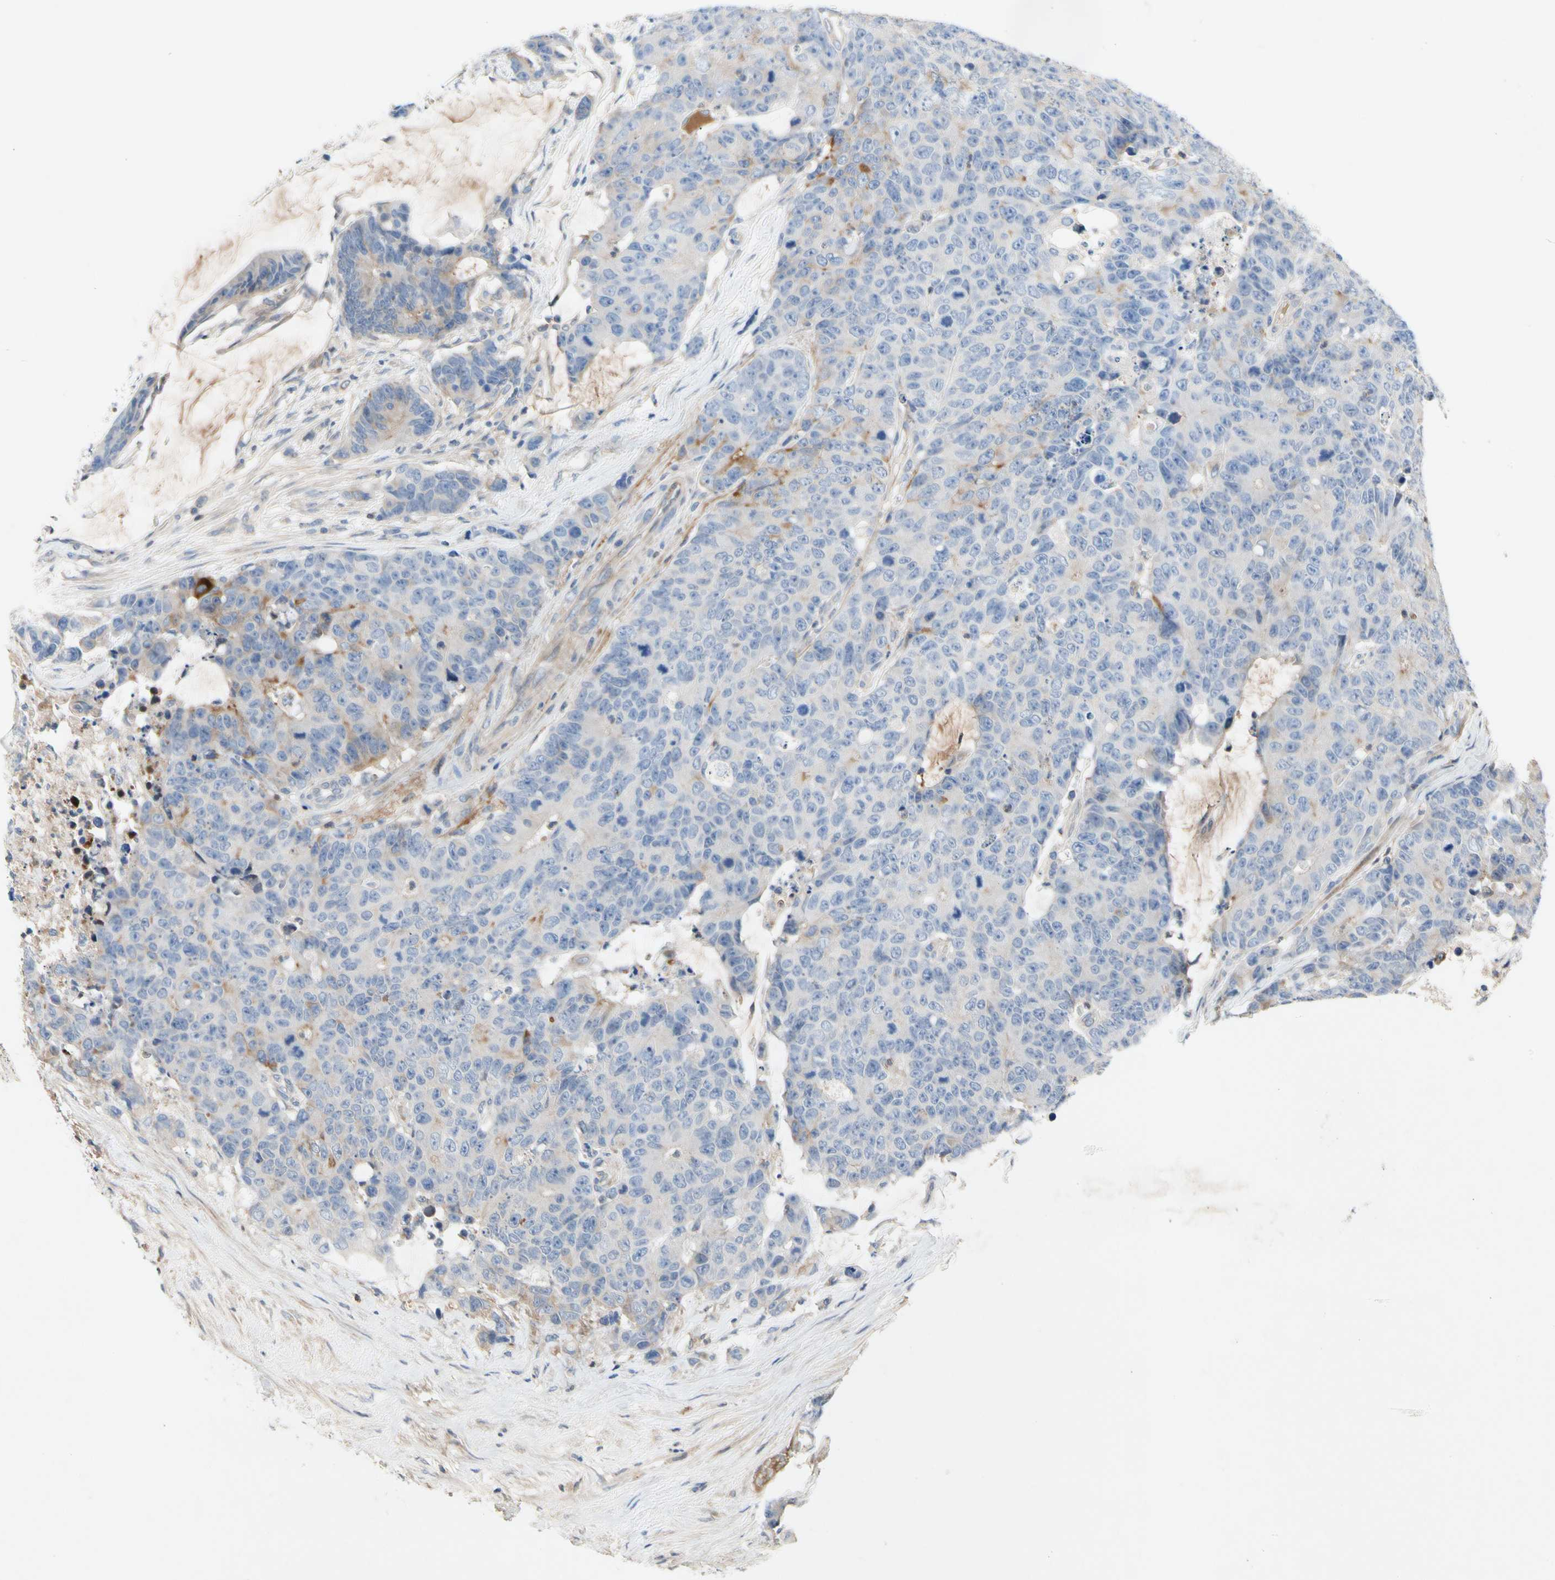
{"staining": {"intensity": "moderate", "quantity": "<25%", "location": "cytoplasmic/membranous"}, "tissue": "colorectal cancer", "cell_type": "Tumor cells", "image_type": "cancer", "snomed": [{"axis": "morphology", "description": "Adenocarcinoma, NOS"}, {"axis": "topography", "description": "Colon"}], "caption": "A brown stain highlights moderate cytoplasmic/membranous staining of a protein in adenocarcinoma (colorectal) tumor cells. Using DAB (3,3'-diaminobenzidine) (brown) and hematoxylin (blue) stains, captured at high magnification using brightfield microscopy.", "gene": "CRTAC1", "patient": {"sex": "female", "age": 86}}